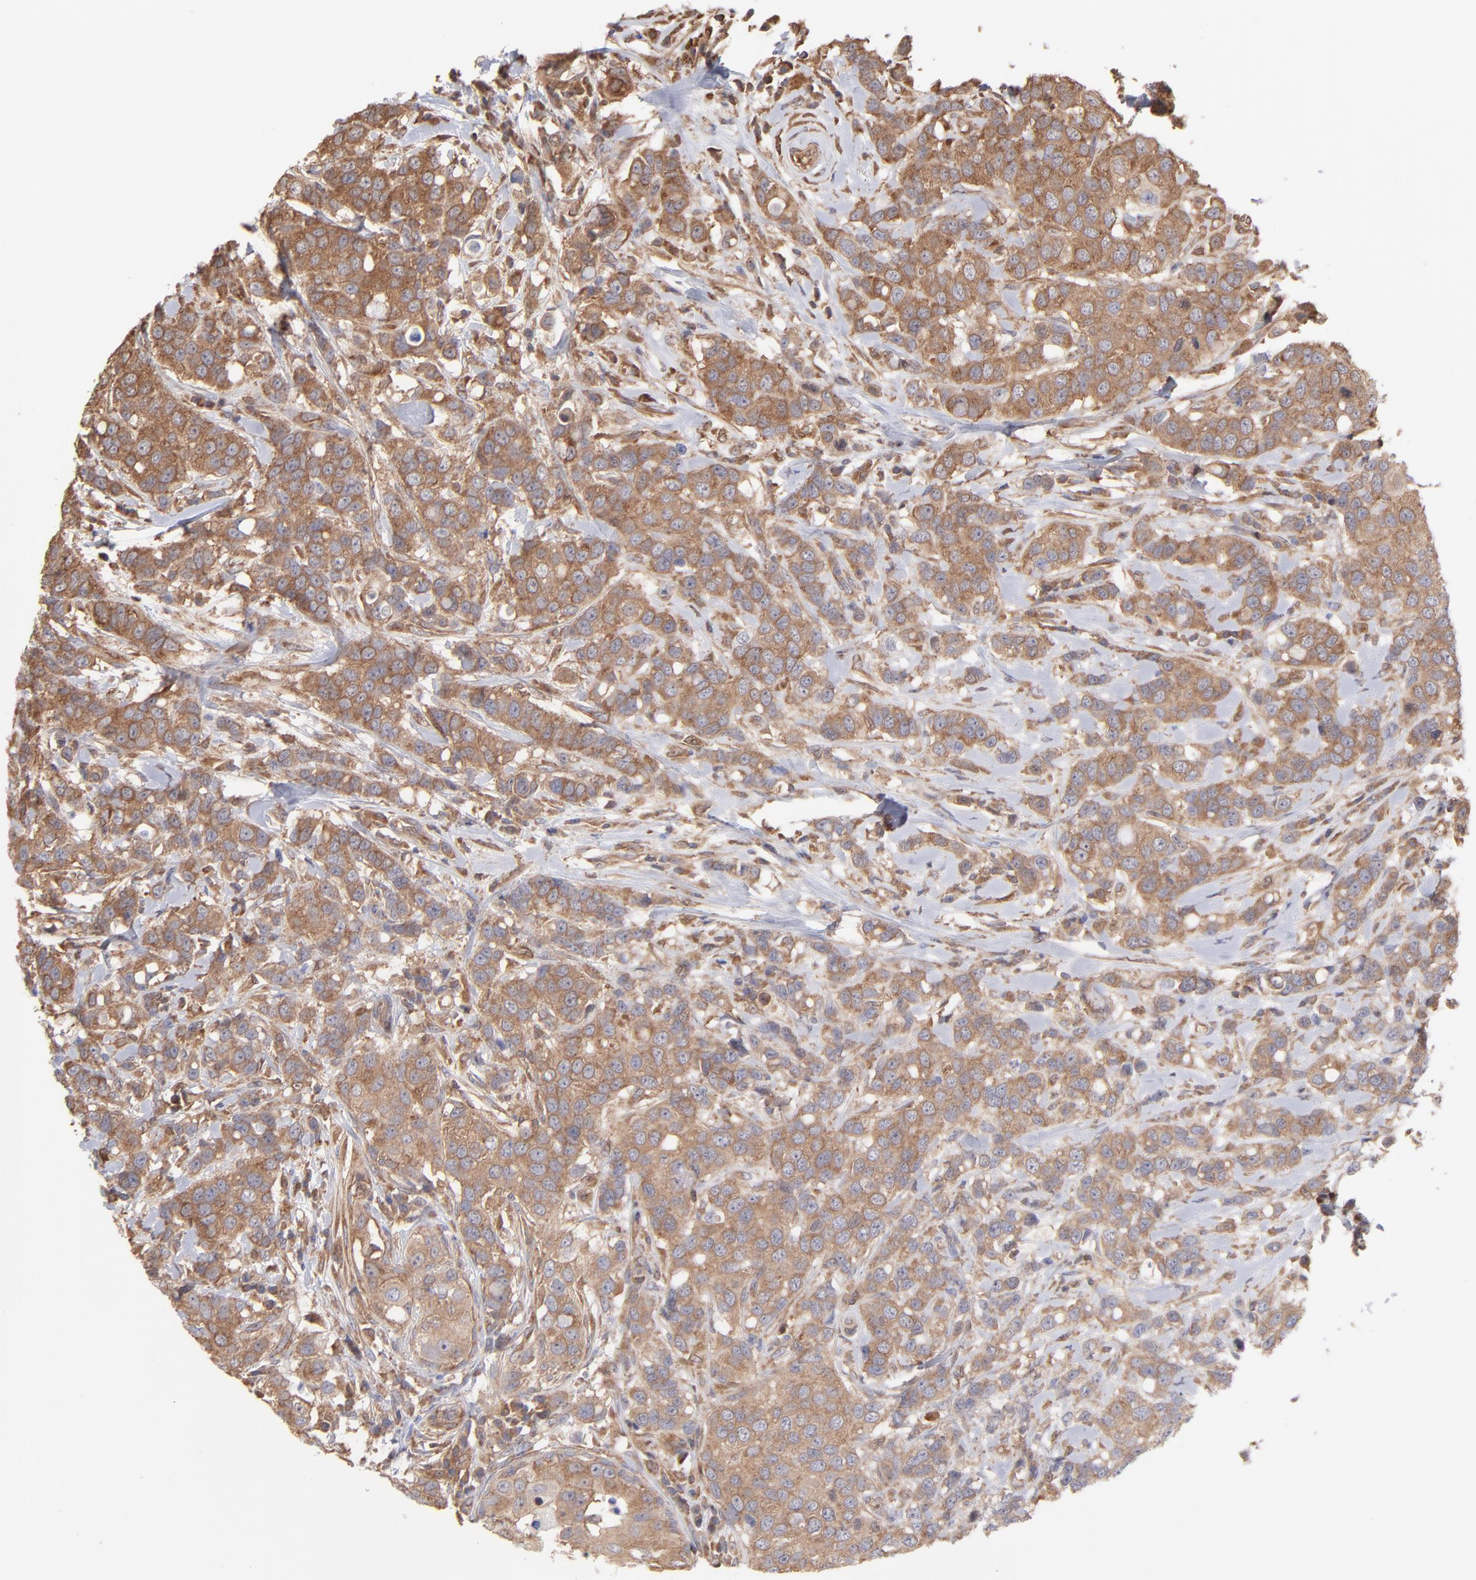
{"staining": {"intensity": "moderate", "quantity": ">75%", "location": "cytoplasmic/membranous"}, "tissue": "breast cancer", "cell_type": "Tumor cells", "image_type": "cancer", "snomed": [{"axis": "morphology", "description": "Duct carcinoma"}, {"axis": "topography", "description": "Breast"}], "caption": "This is an image of IHC staining of breast cancer, which shows moderate expression in the cytoplasmic/membranous of tumor cells.", "gene": "MAPRE1", "patient": {"sex": "female", "age": 27}}